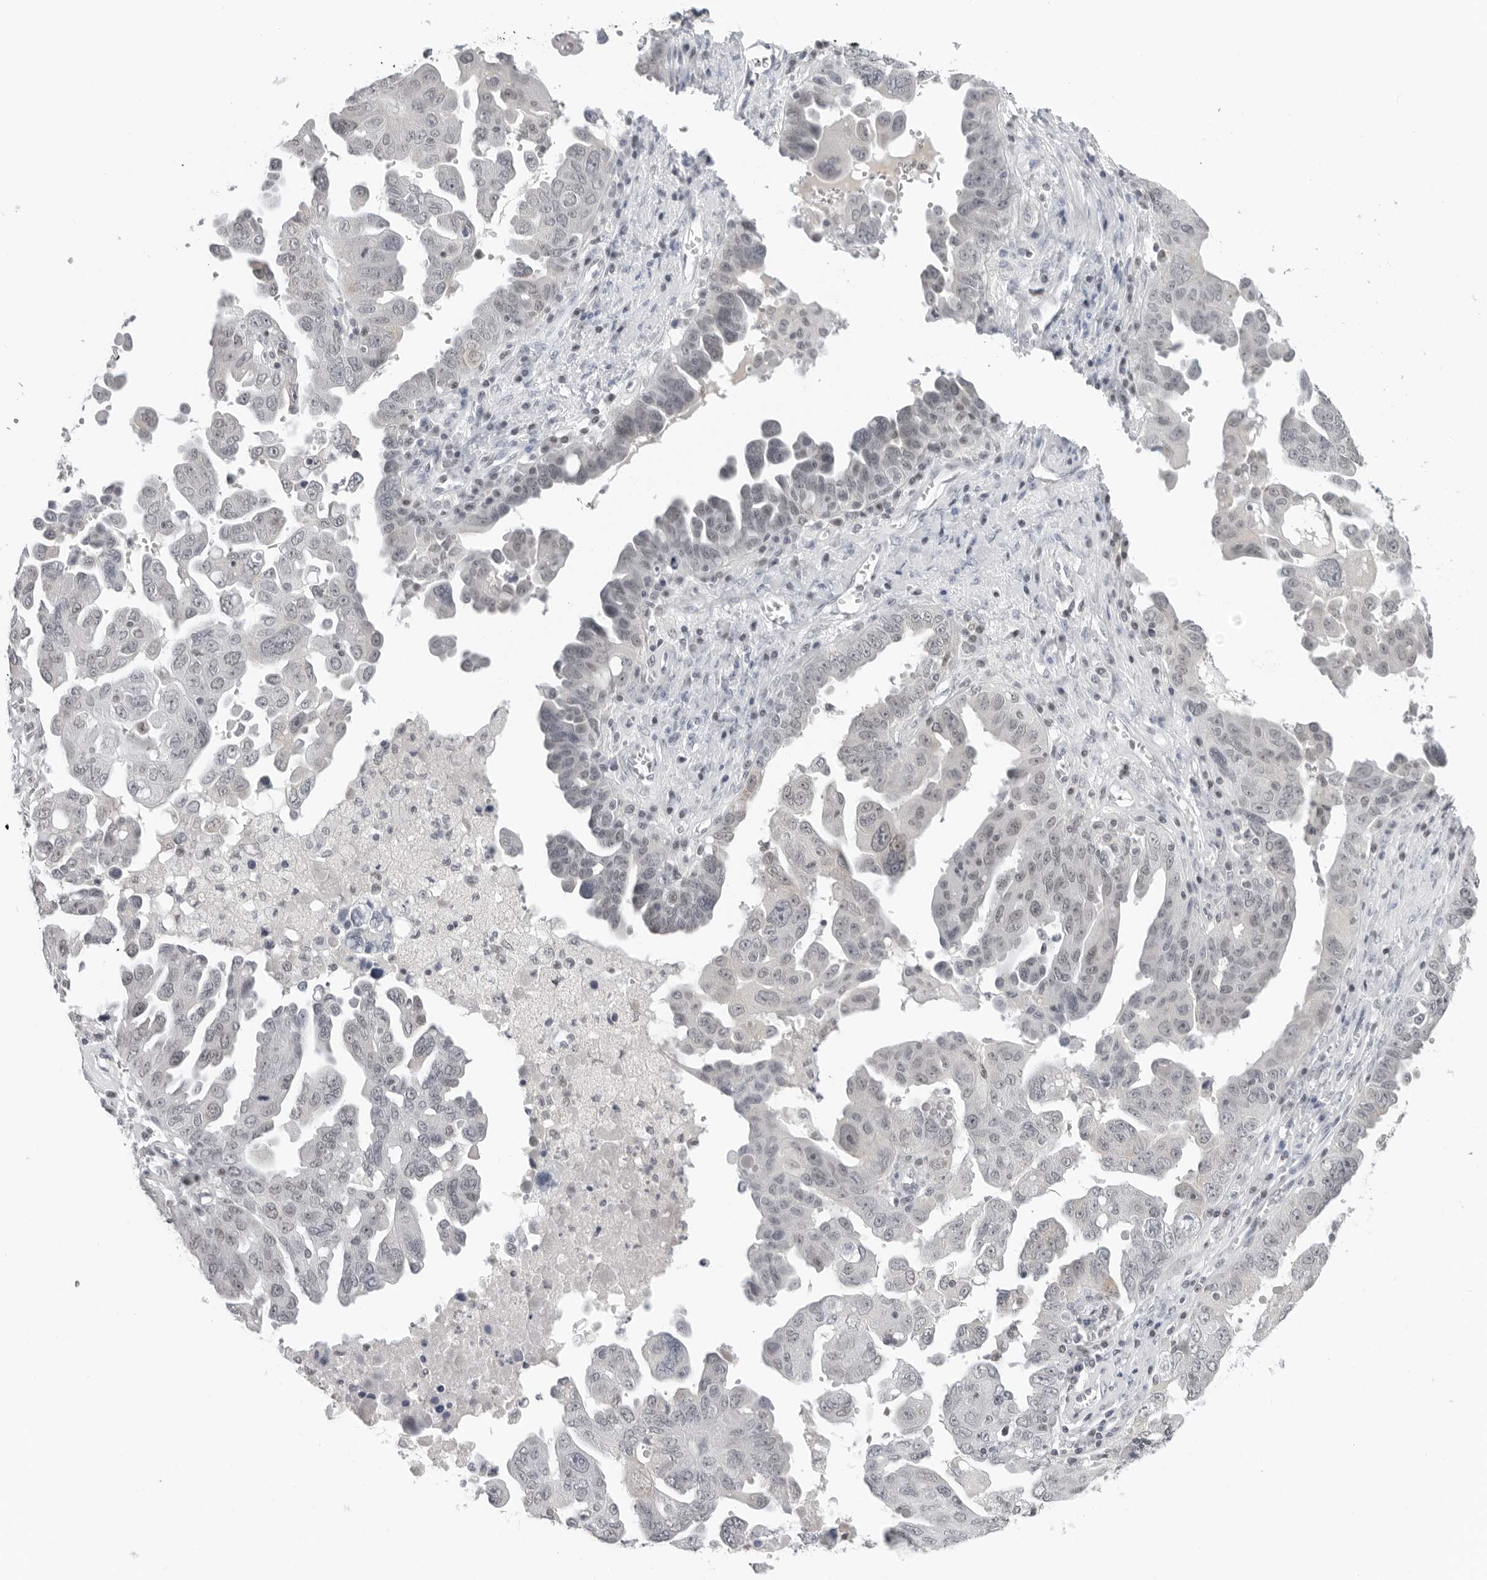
{"staining": {"intensity": "weak", "quantity": "<25%", "location": "cytoplasmic/membranous,nuclear"}, "tissue": "ovarian cancer", "cell_type": "Tumor cells", "image_type": "cancer", "snomed": [{"axis": "morphology", "description": "Carcinoma, endometroid"}, {"axis": "topography", "description": "Ovary"}], "caption": "Tumor cells are negative for protein expression in human endometroid carcinoma (ovarian).", "gene": "FLG2", "patient": {"sex": "female", "age": 62}}